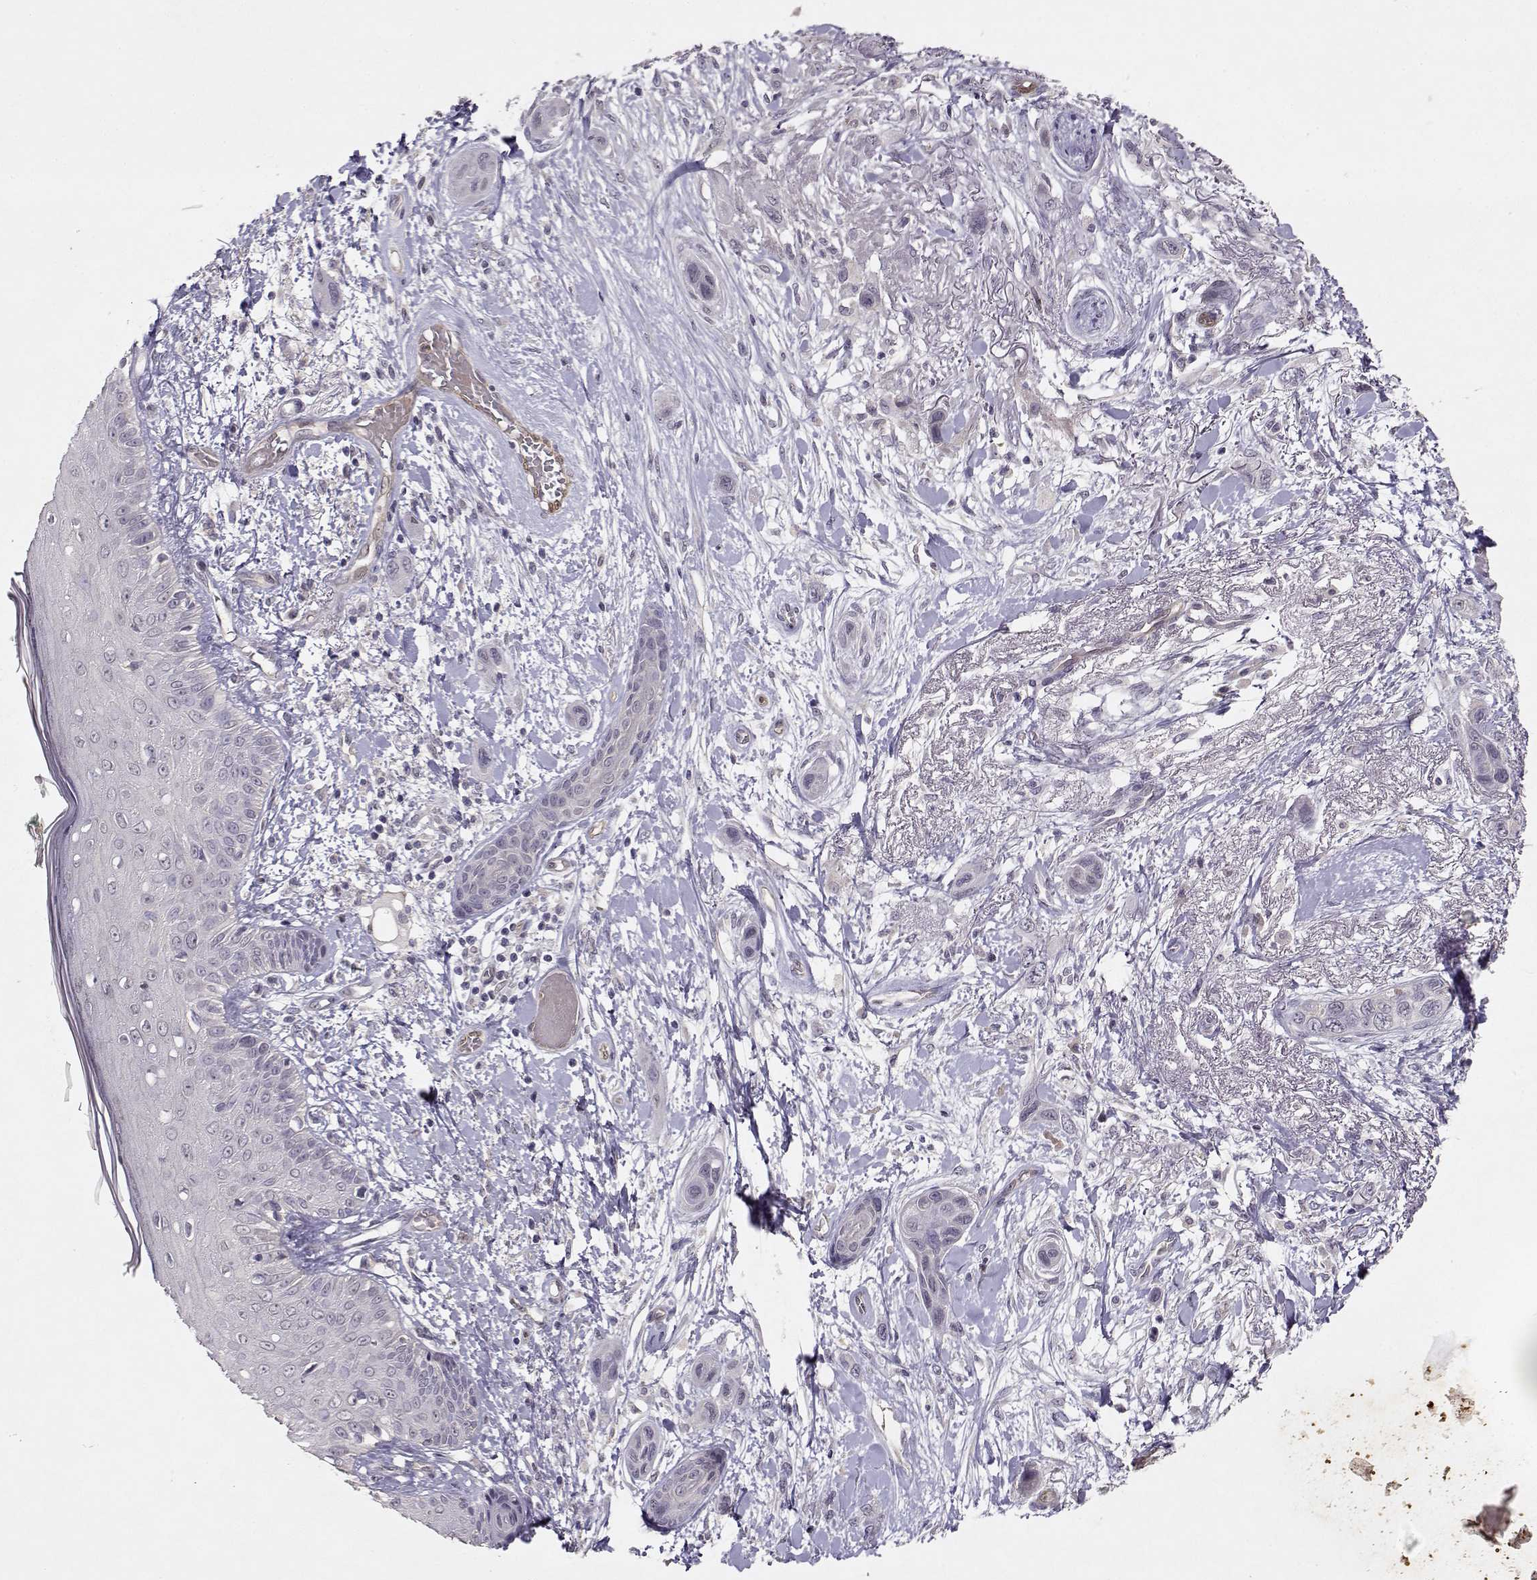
{"staining": {"intensity": "negative", "quantity": "none", "location": "none"}, "tissue": "skin cancer", "cell_type": "Tumor cells", "image_type": "cancer", "snomed": [{"axis": "morphology", "description": "Squamous cell carcinoma, NOS"}, {"axis": "topography", "description": "Skin"}], "caption": "A histopathology image of human squamous cell carcinoma (skin) is negative for staining in tumor cells. Brightfield microscopy of IHC stained with DAB (brown) and hematoxylin (blue), captured at high magnification.", "gene": "BMX", "patient": {"sex": "male", "age": 79}}